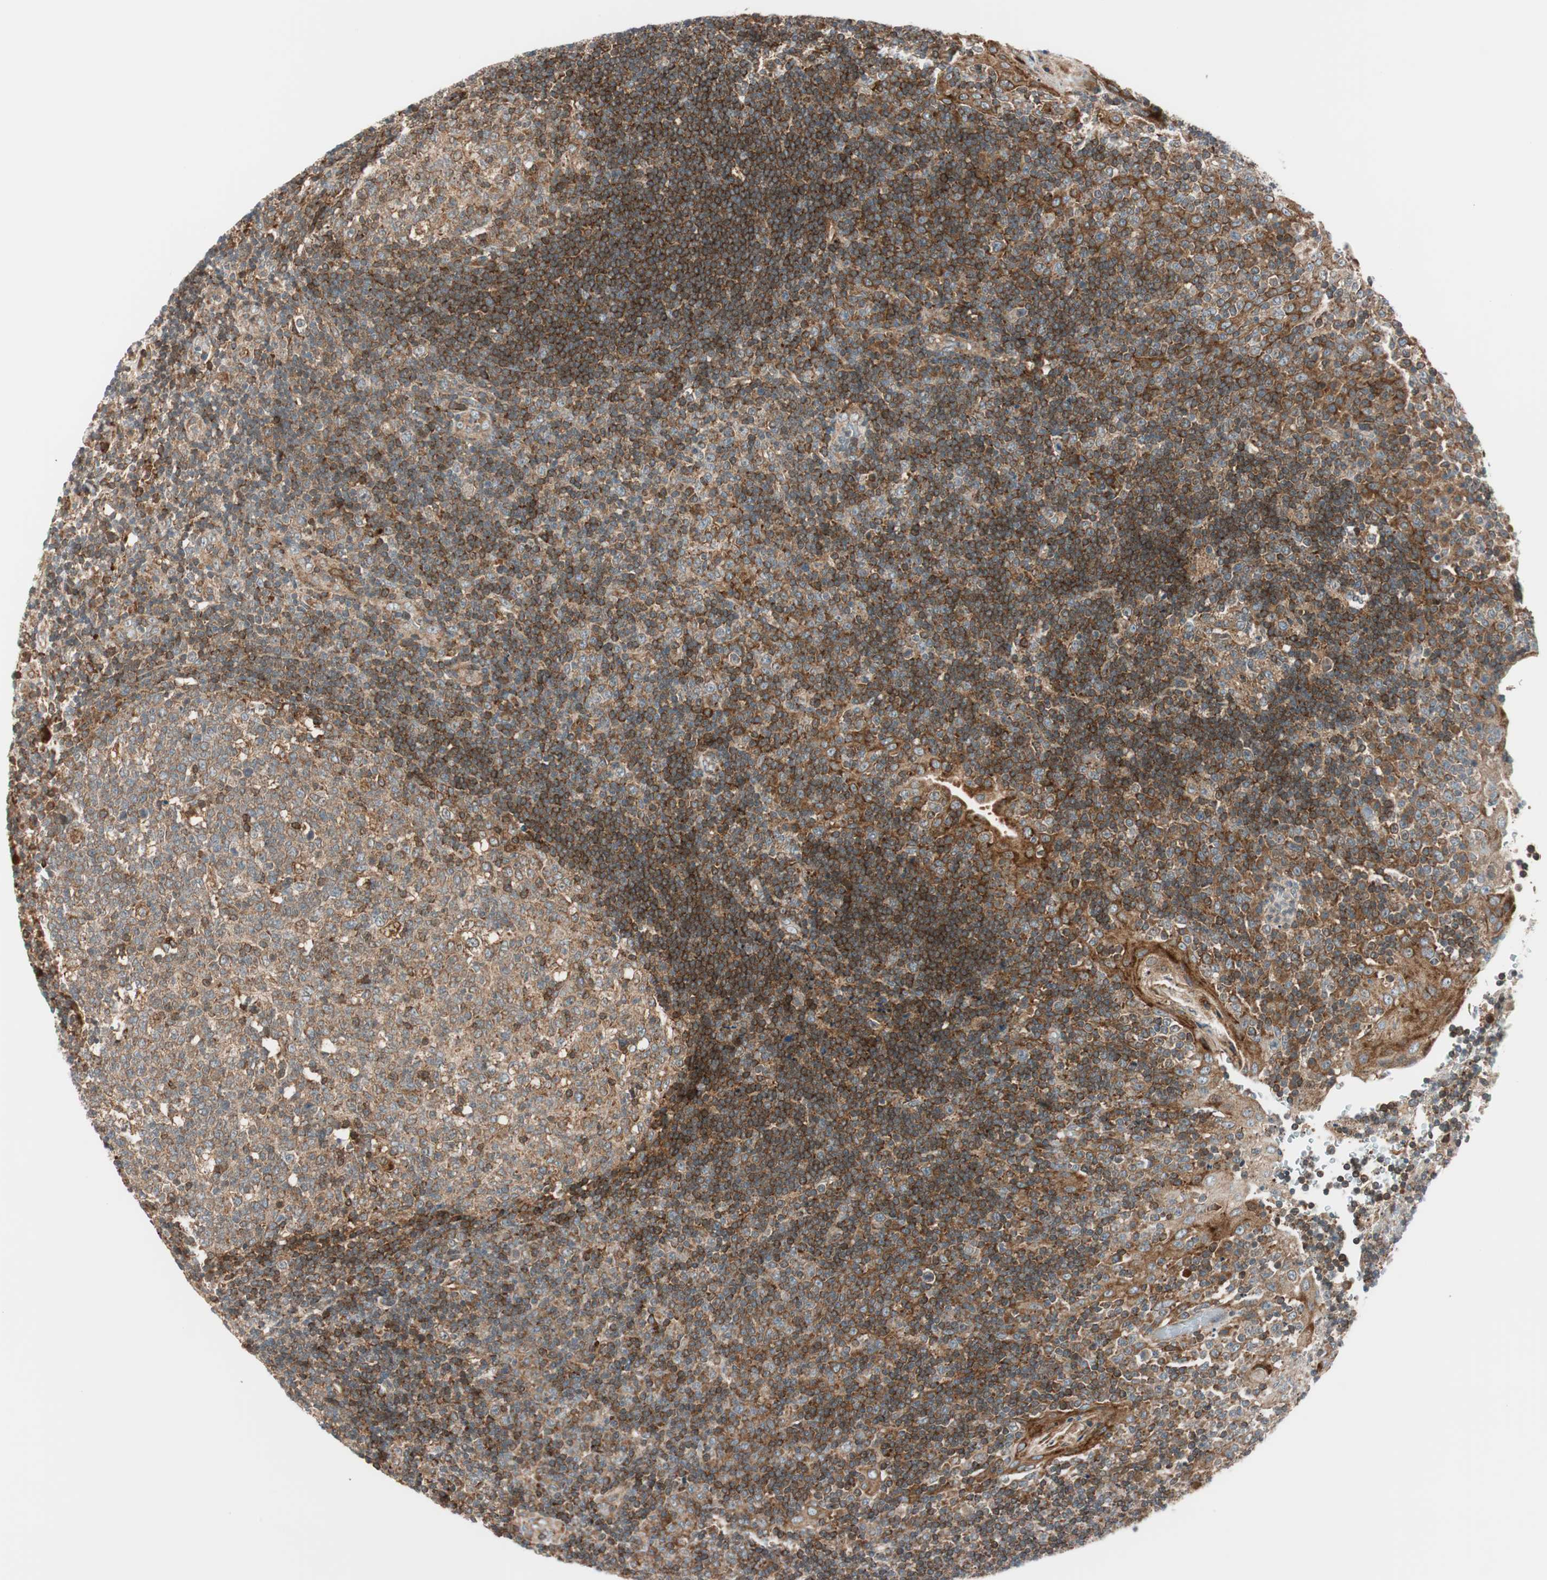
{"staining": {"intensity": "moderate", "quantity": "<25%", "location": "cytoplasmic/membranous"}, "tissue": "tonsil", "cell_type": "Germinal center cells", "image_type": "normal", "snomed": [{"axis": "morphology", "description": "Normal tissue, NOS"}, {"axis": "topography", "description": "Tonsil"}], "caption": "Germinal center cells show moderate cytoplasmic/membranous staining in approximately <25% of cells in unremarkable tonsil.", "gene": "ABI1", "patient": {"sex": "female", "age": 40}}